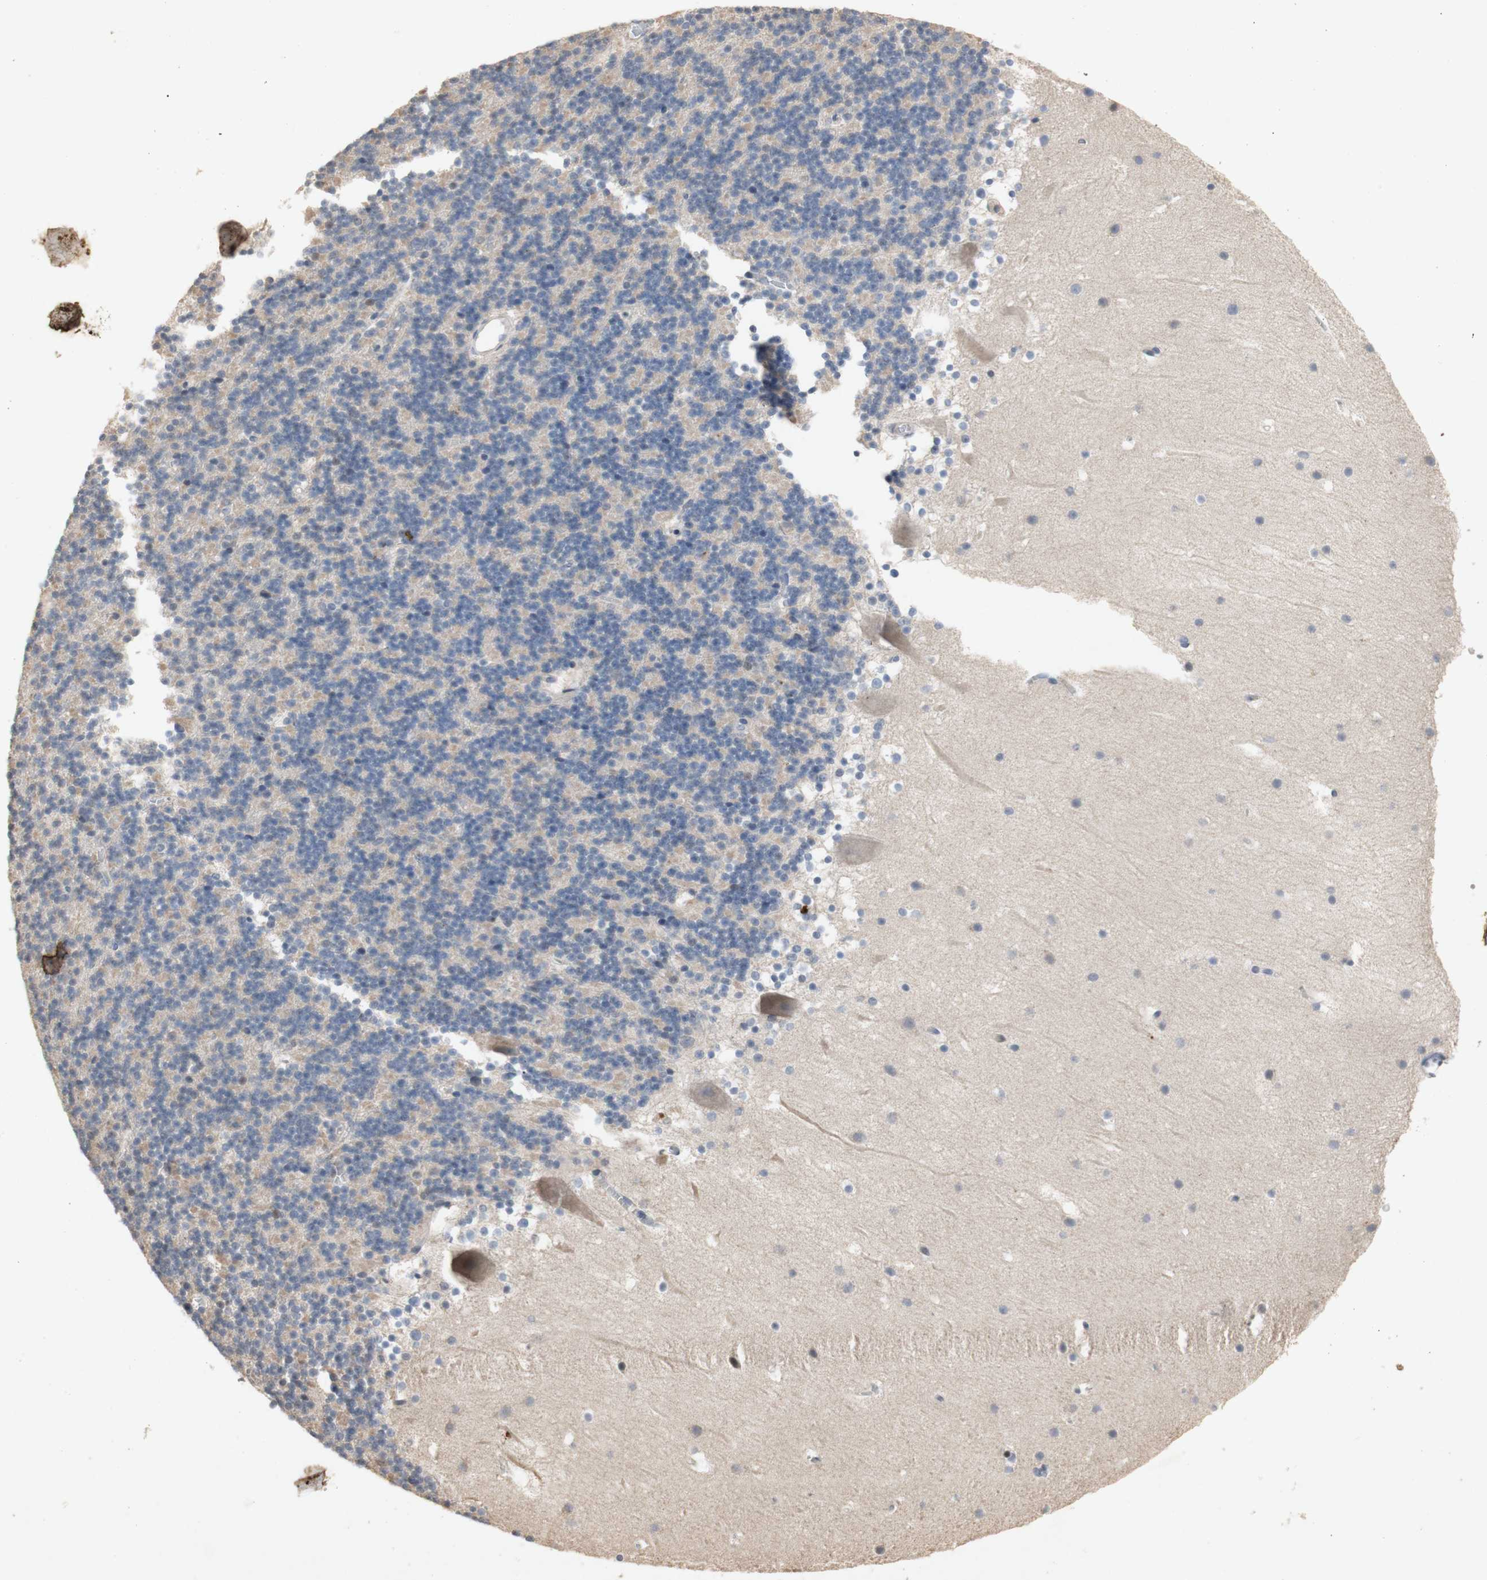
{"staining": {"intensity": "negative", "quantity": "none", "location": "none"}, "tissue": "cerebellum", "cell_type": "Cells in granular layer", "image_type": "normal", "snomed": [{"axis": "morphology", "description": "Normal tissue, NOS"}, {"axis": "topography", "description": "Cerebellum"}], "caption": "Immunohistochemical staining of unremarkable cerebellum reveals no significant expression in cells in granular layer.", "gene": "FOSB", "patient": {"sex": "male", "age": 45}}